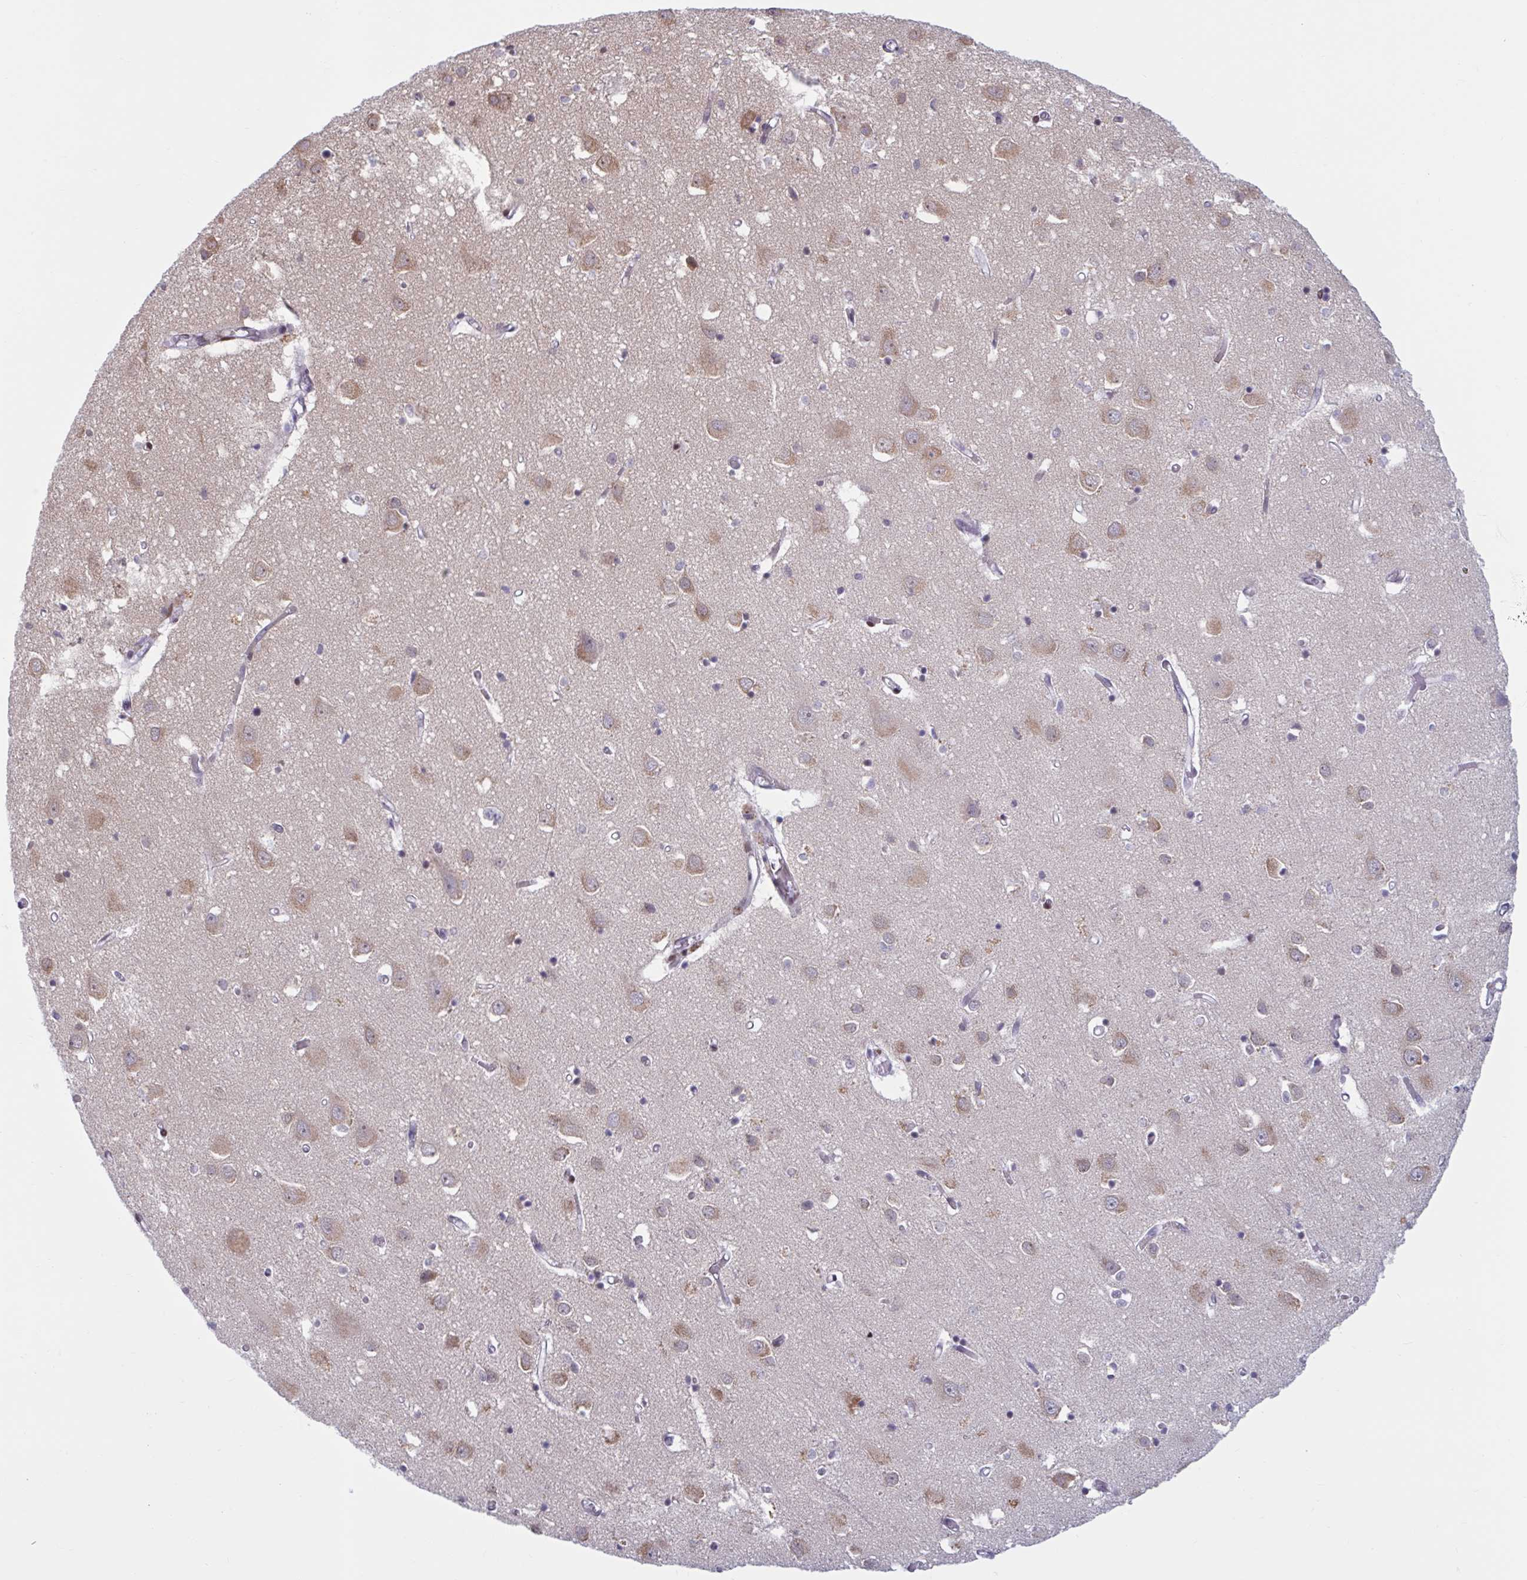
{"staining": {"intensity": "negative", "quantity": "none", "location": "none"}, "tissue": "cerebral cortex", "cell_type": "Endothelial cells", "image_type": "normal", "snomed": [{"axis": "morphology", "description": "Normal tissue, NOS"}, {"axis": "topography", "description": "Cerebral cortex"}], "caption": "This is an immunohistochemistry micrograph of benign human cerebral cortex. There is no staining in endothelial cells.", "gene": "HSD17B6", "patient": {"sex": "male", "age": 70}}